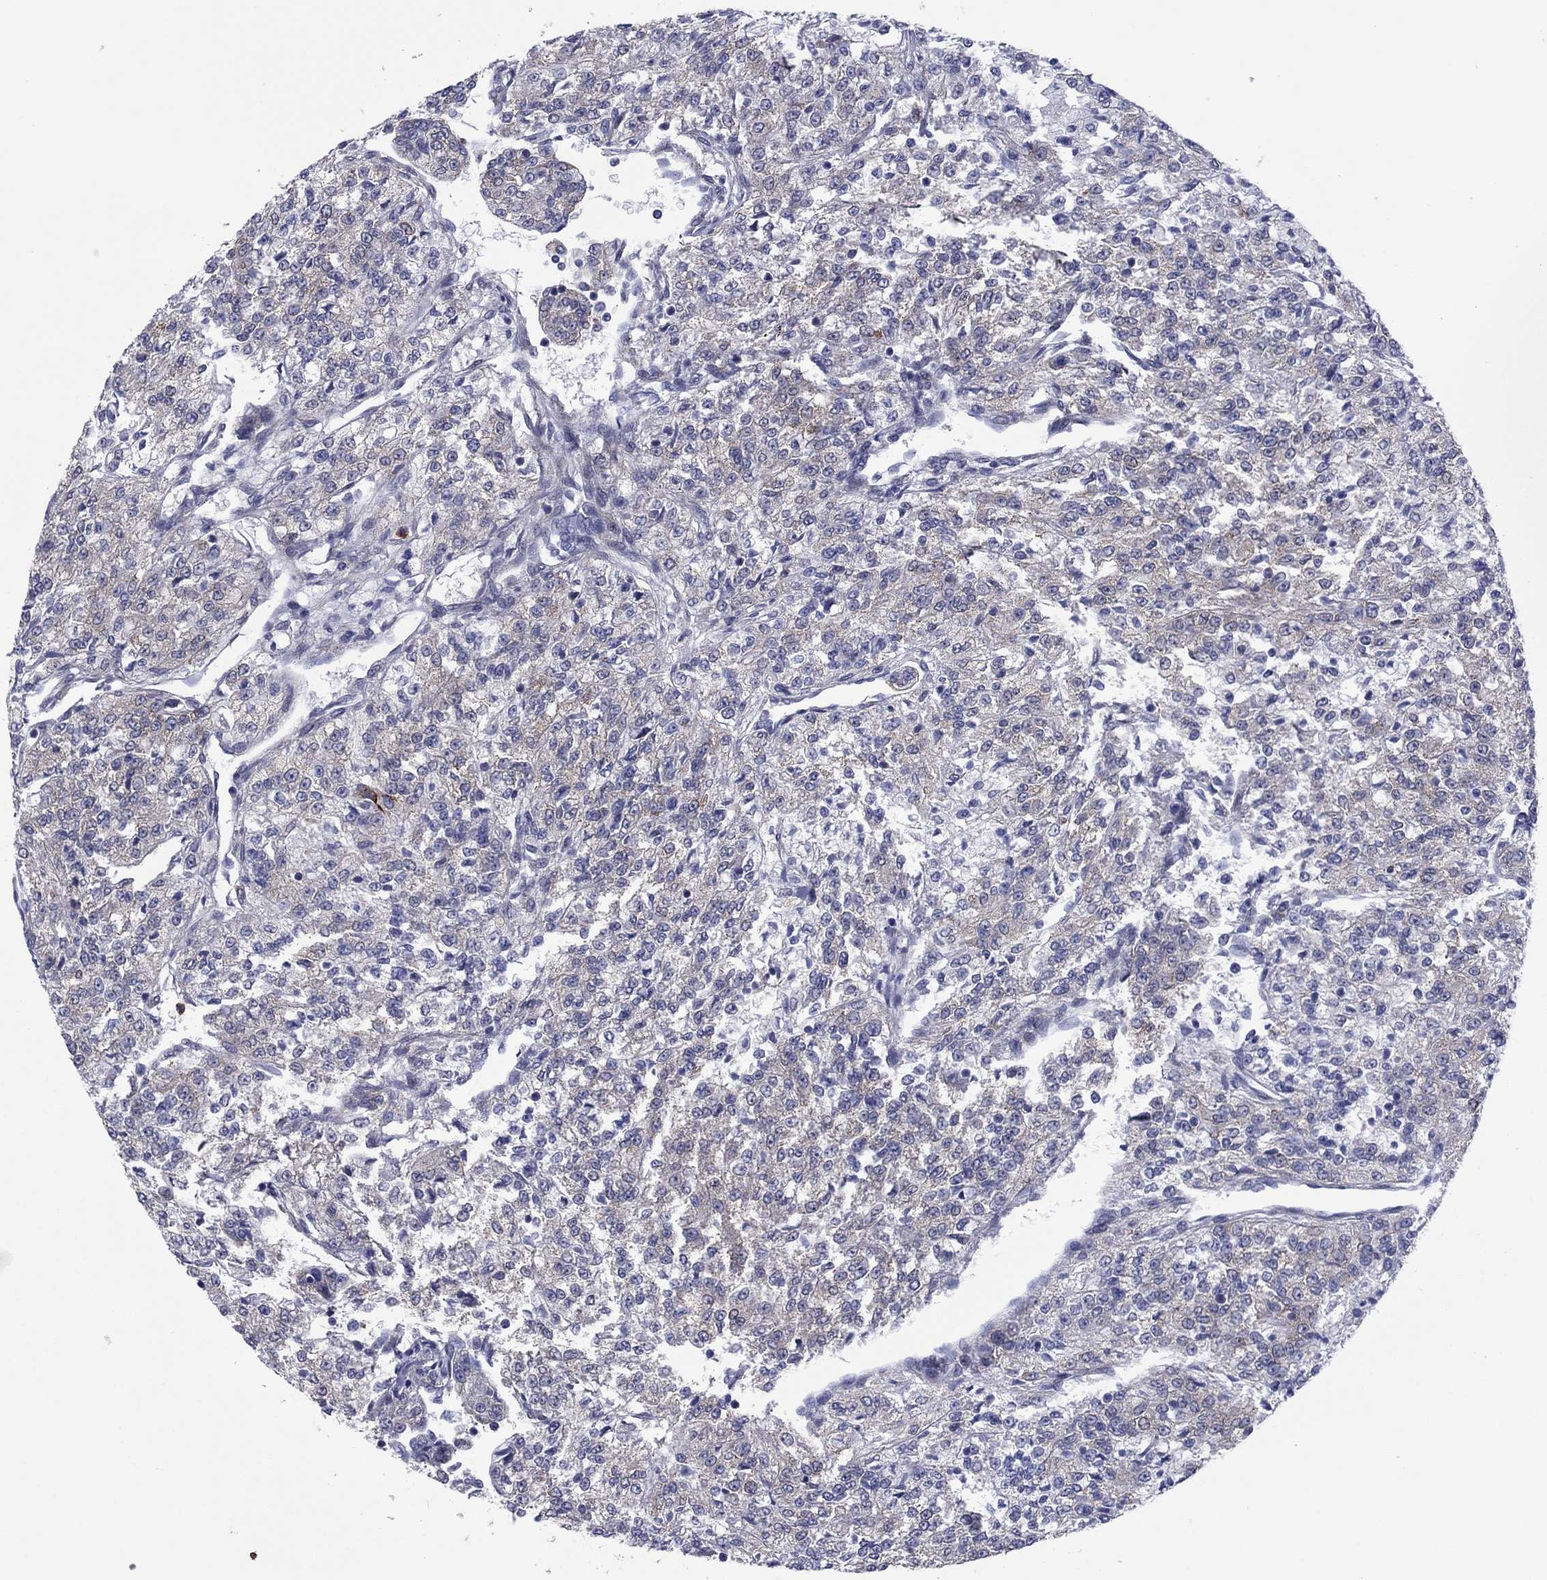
{"staining": {"intensity": "negative", "quantity": "none", "location": "none"}, "tissue": "renal cancer", "cell_type": "Tumor cells", "image_type": "cancer", "snomed": [{"axis": "morphology", "description": "Adenocarcinoma, NOS"}, {"axis": "topography", "description": "Kidney"}], "caption": "Immunohistochemical staining of renal cancer displays no significant expression in tumor cells.", "gene": "GPR155", "patient": {"sex": "female", "age": 63}}